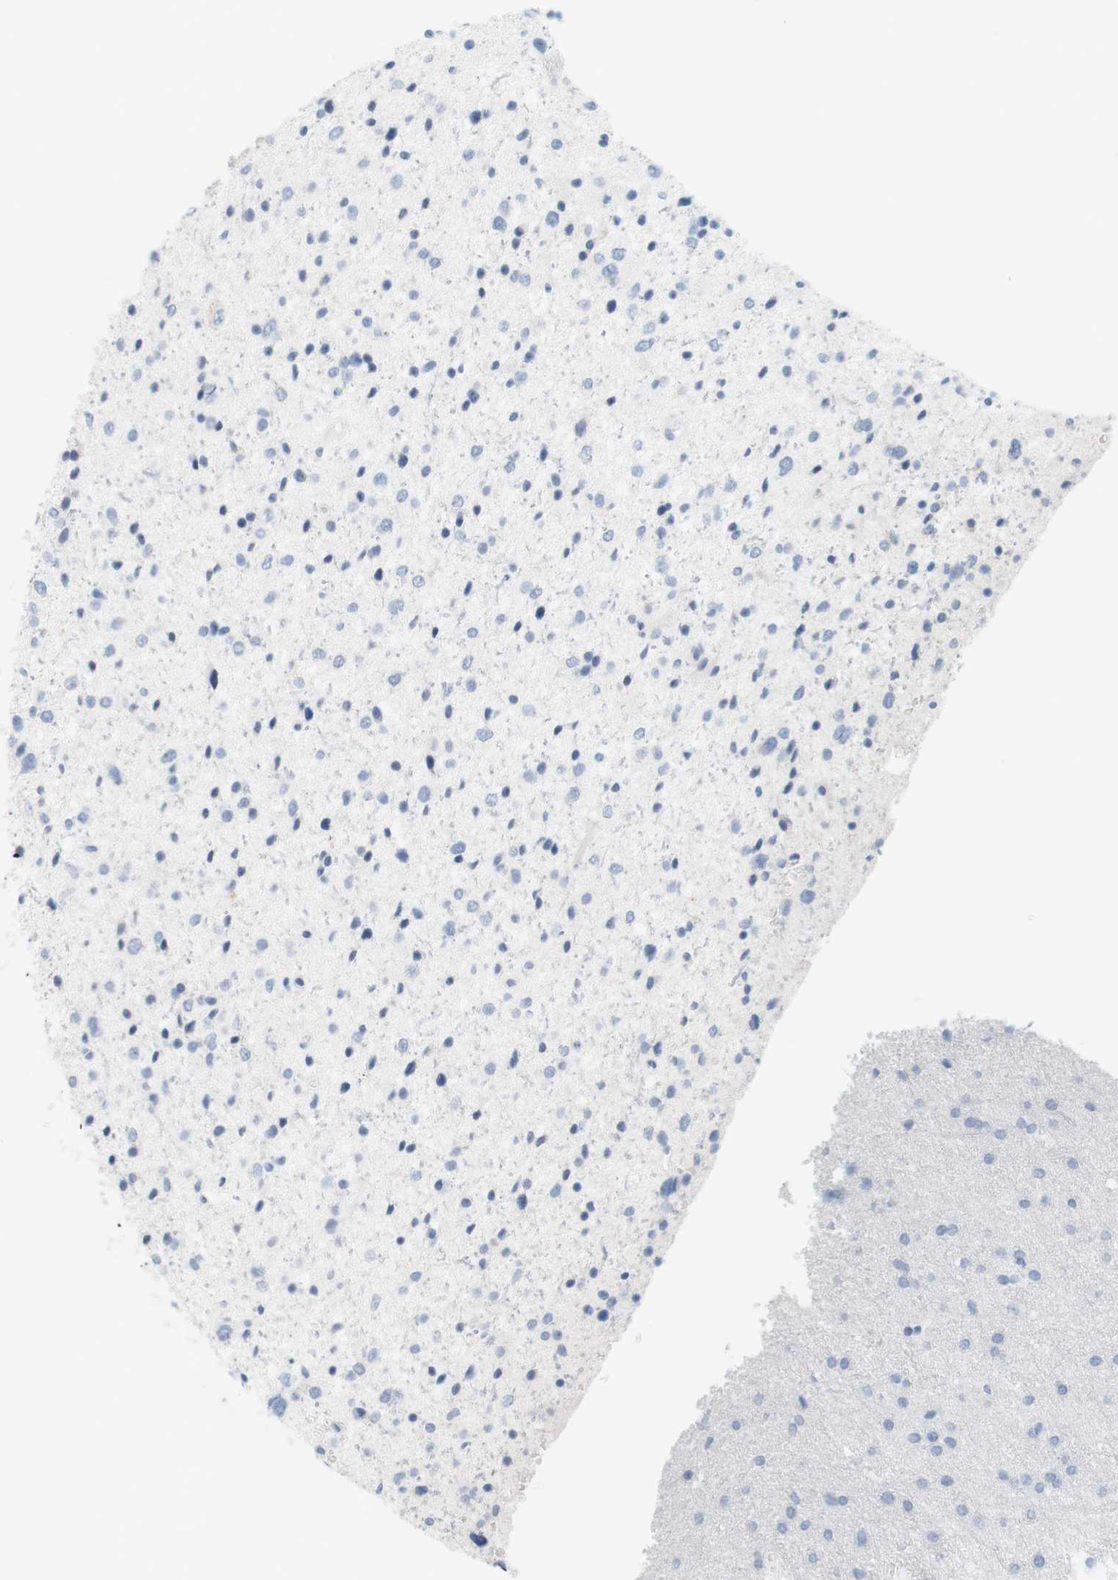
{"staining": {"intensity": "negative", "quantity": "none", "location": "none"}, "tissue": "glioma", "cell_type": "Tumor cells", "image_type": "cancer", "snomed": [{"axis": "morphology", "description": "Glioma, malignant, Low grade"}, {"axis": "topography", "description": "Brain"}], "caption": "Immunohistochemistry photomicrograph of neoplastic tissue: low-grade glioma (malignant) stained with DAB (3,3'-diaminobenzidine) displays no significant protein positivity in tumor cells.", "gene": "OPRM1", "patient": {"sex": "female", "age": 37}}